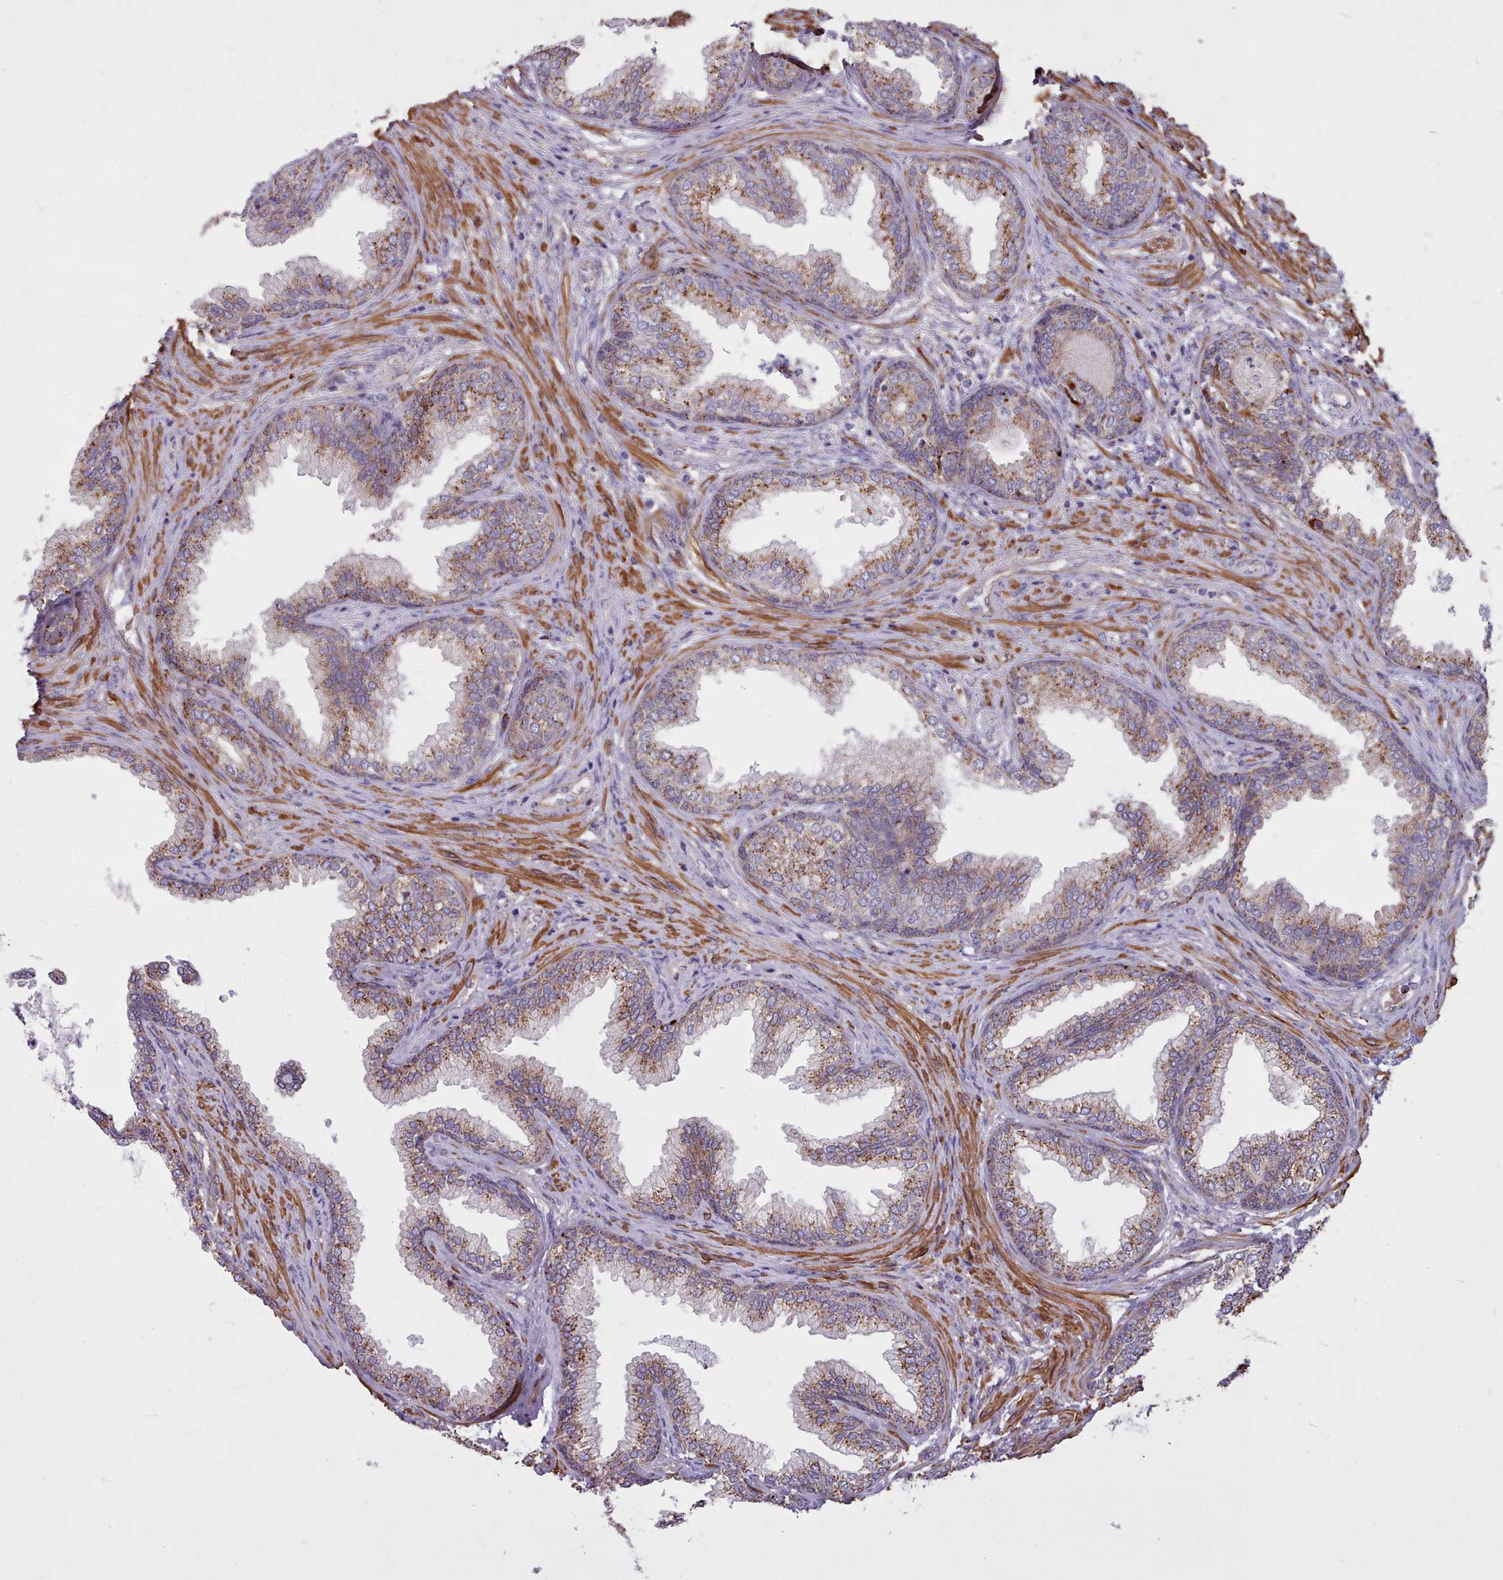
{"staining": {"intensity": "moderate", "quantity": ">75%", "location": "cytoplasmic/membranous"}, "tissue": "prostate", "cell_type": "Glandular cells", "image_type": "normal", "snomed": [{"axis": "morphology", "description": "Normal tissue, NOS"}, {"axis": "topography", "description": "Prostate"}], "caption": "IHC of unremarkable human prostate demonstrates medium levels of moderate cytoplasmic/membranous positivity in about >75% of glandular cells. Using DAB (3,3'-diaminobenzidine) (brown) and hematoxylin (blue) stains, captured at high magnification using brightfield microscopy.", "gene": "PACSIN3", "patient": {"sex": "male", "age": 76}}